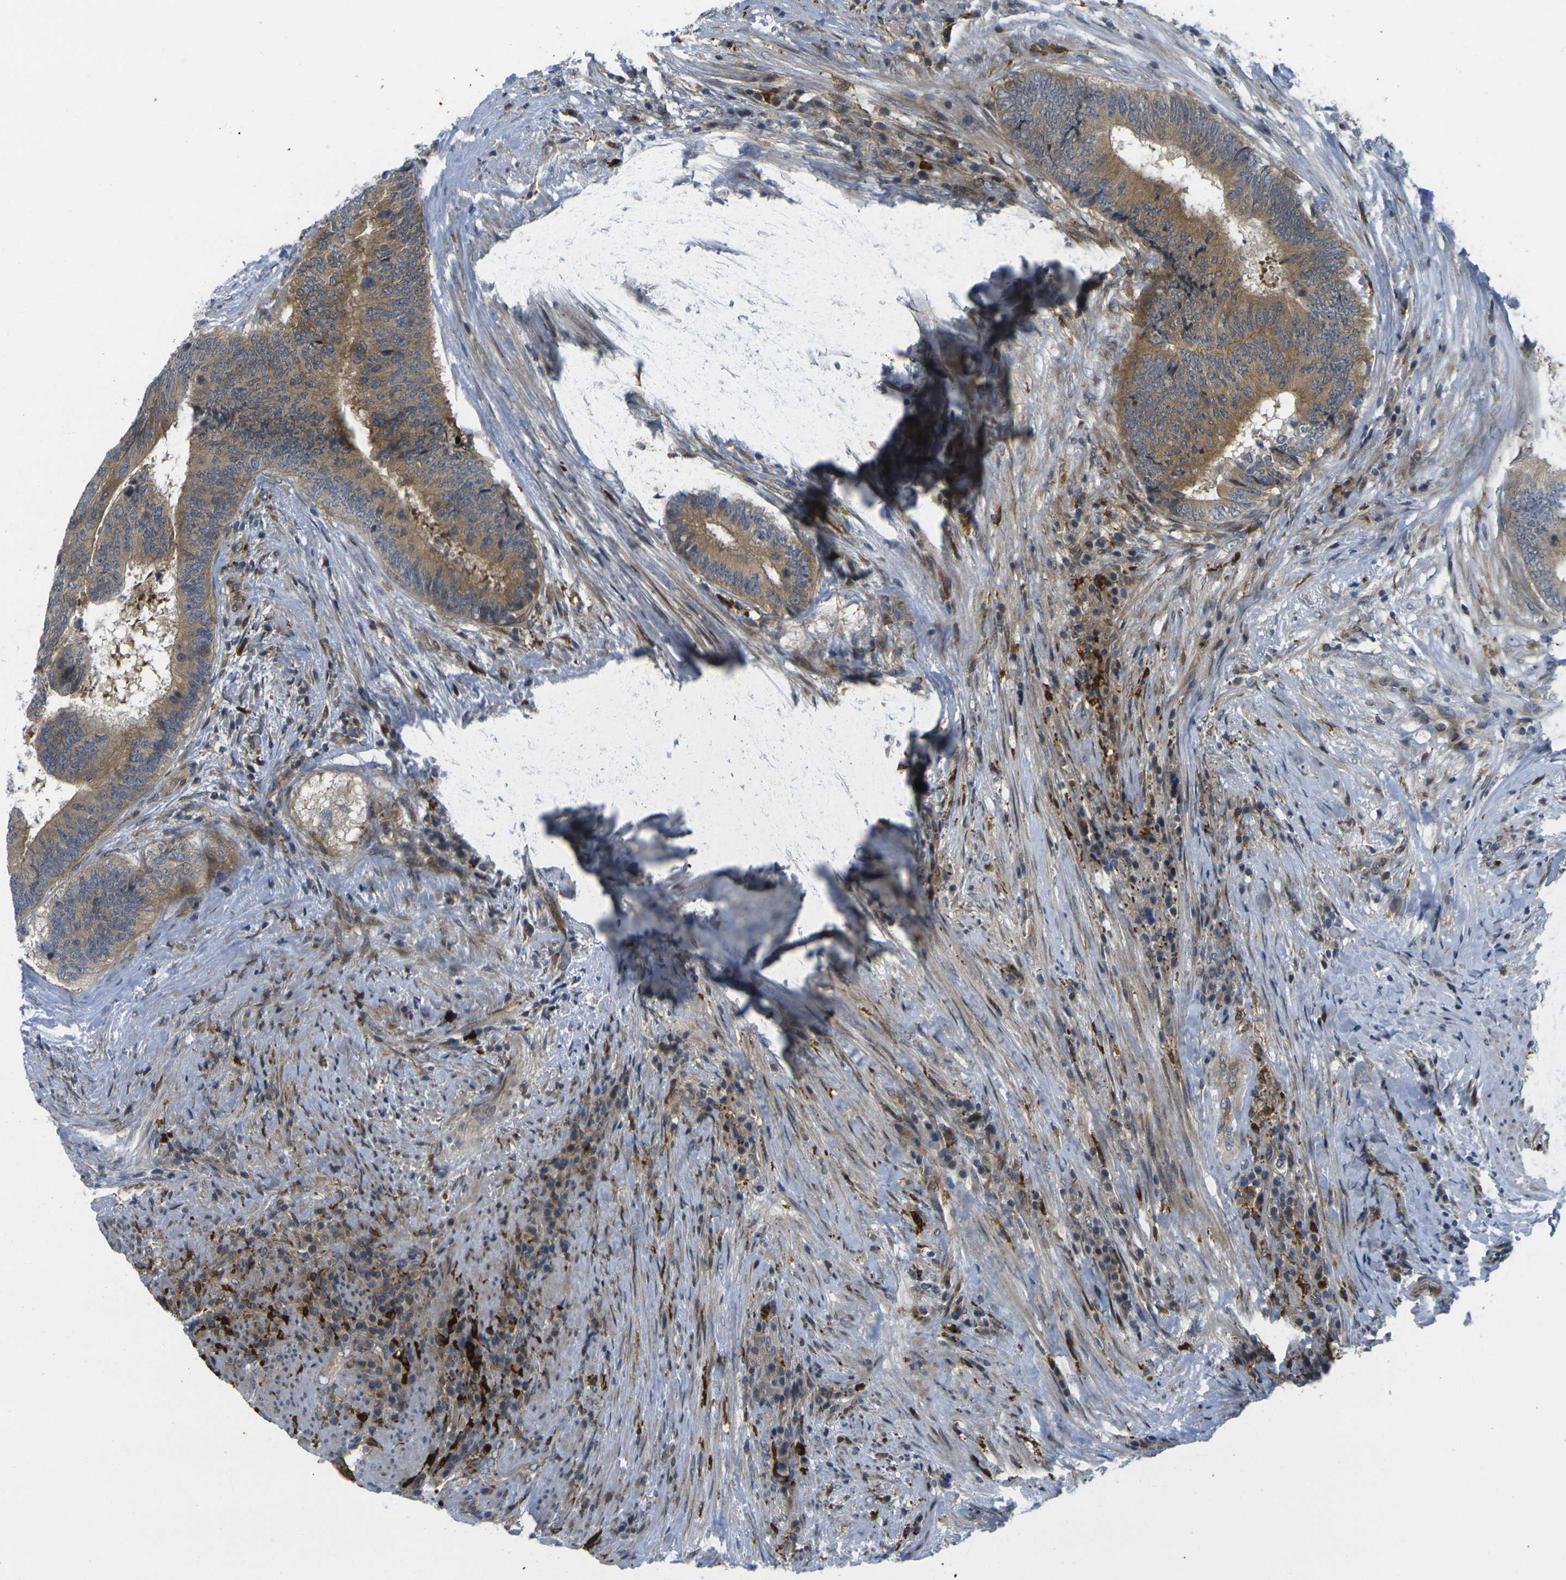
{"staining": {"intensity": "moderate", "quantity": ">75%", "location": "cytoplasmic/membranous"}, "tissue": "colorectal cancer", "cell_type": "Tumor cells", "image_type": "cancer", "snomed": [{"axis": "morphology", "description": "Adenocarcinoma, NOS"}, {"axis": "topography", "description": "Rectum"}], "caption": "The histopathology image reveals a brown stain indicating the presence of a protein in the cytoplasmic/membranous of tumor cells in colorectal adenocarcinoma.", "gene": "ROBO2", "patient": {"sex": "male", "age": 72}}